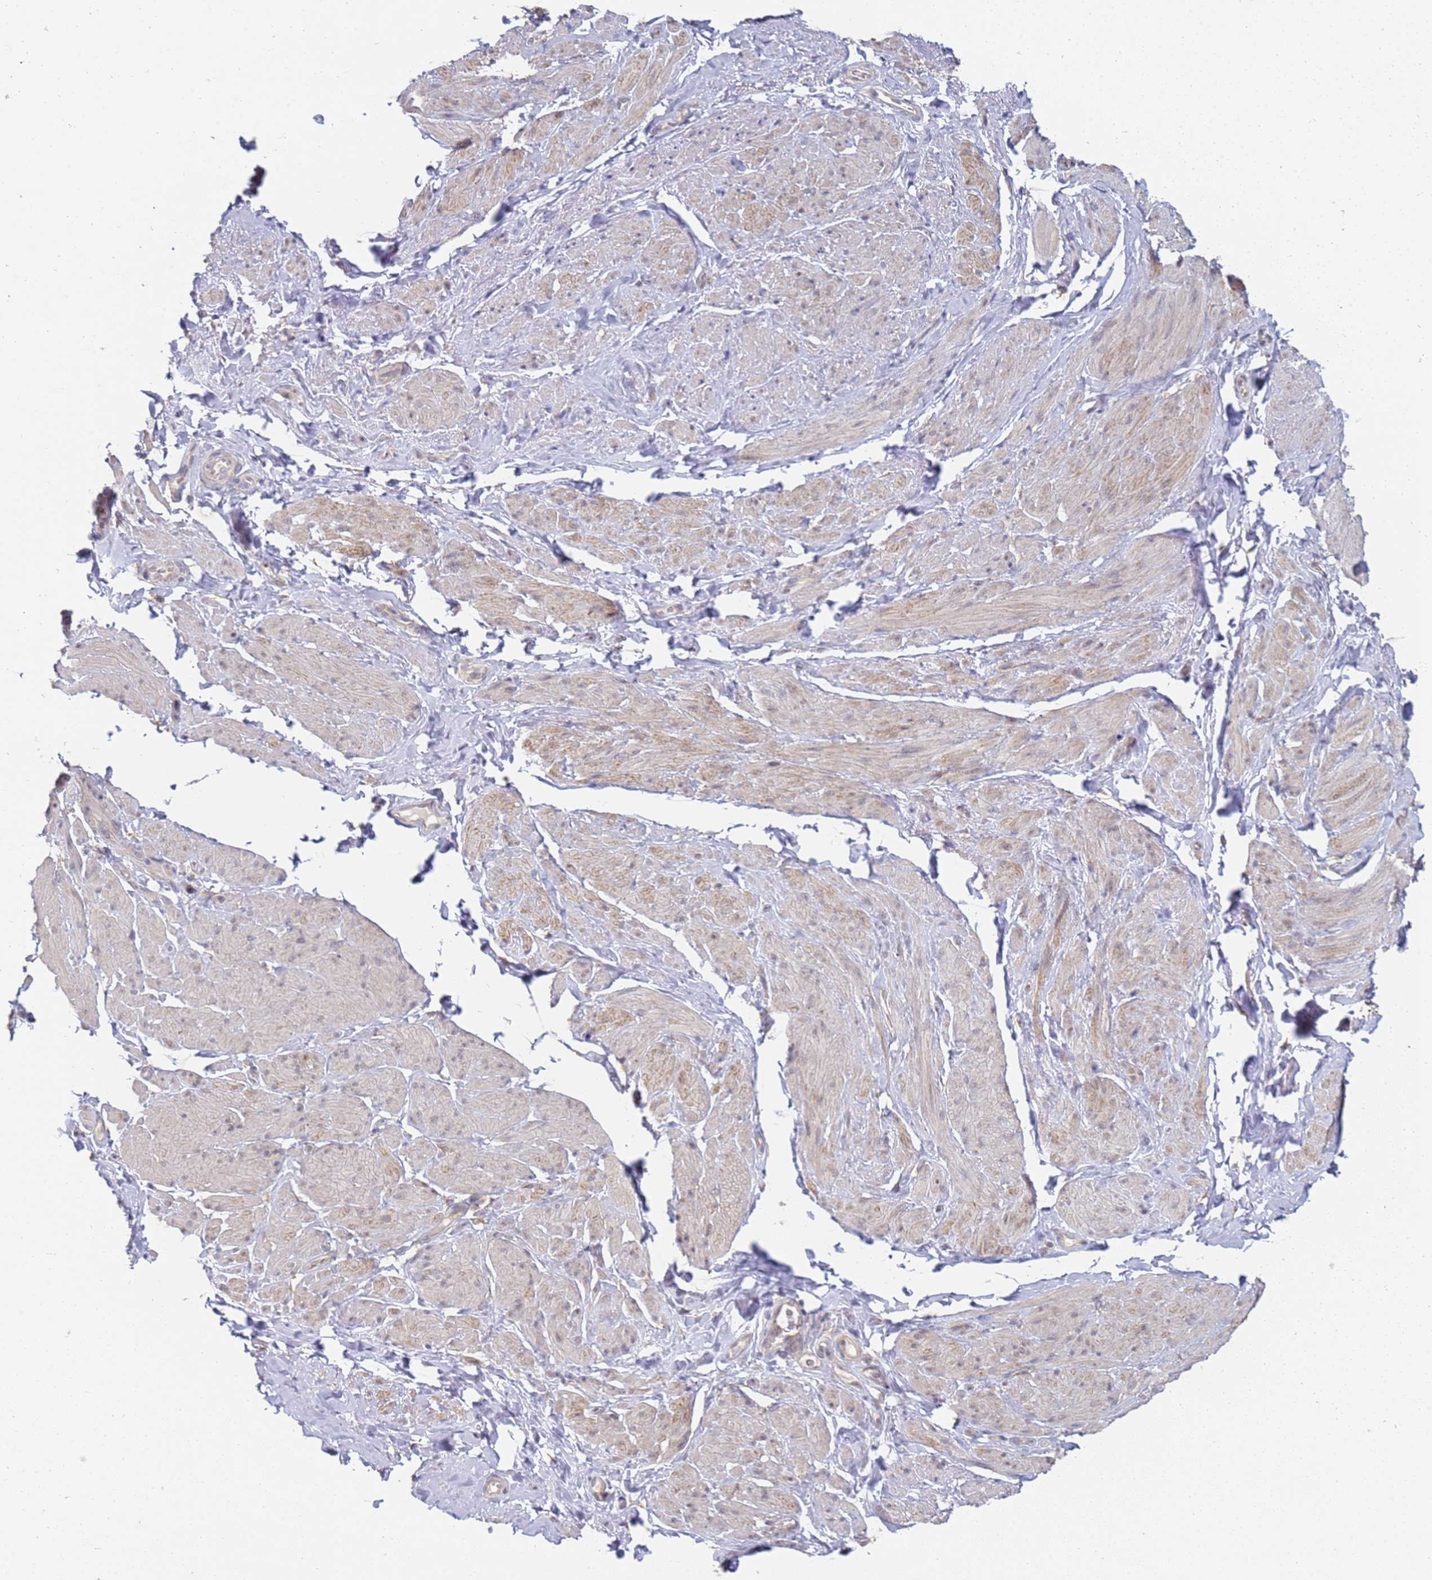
{"staining": {"intensity": "weak", "quantity": "25%-75%", "location": "cytoplasmic/membranous"}, "tissue": "smooth muscle", "cell_type": "Smooth muscle cells", "image_type": "normal", "snomed": [{"axis": "morphology", "description": "Normal tissue, NOS"}, {"axis": "topography", "description": "Smooth muscle"}, {"axis": "topography", "description": "Peripheral nerve tissue"}], "caption": "Smooth muscle cells display low levels of weak cytoplasmic/membranous expression in about 25%-75% of cells in normal smooth muscle. (Stains: DAB (3,3'-diaminobenzidine) in brown, nuclei in blue, Microscopy: brightfield microscopy at high magnification).", "gene": "VRK2", "patient": {"sex": "male", "age": 69}}